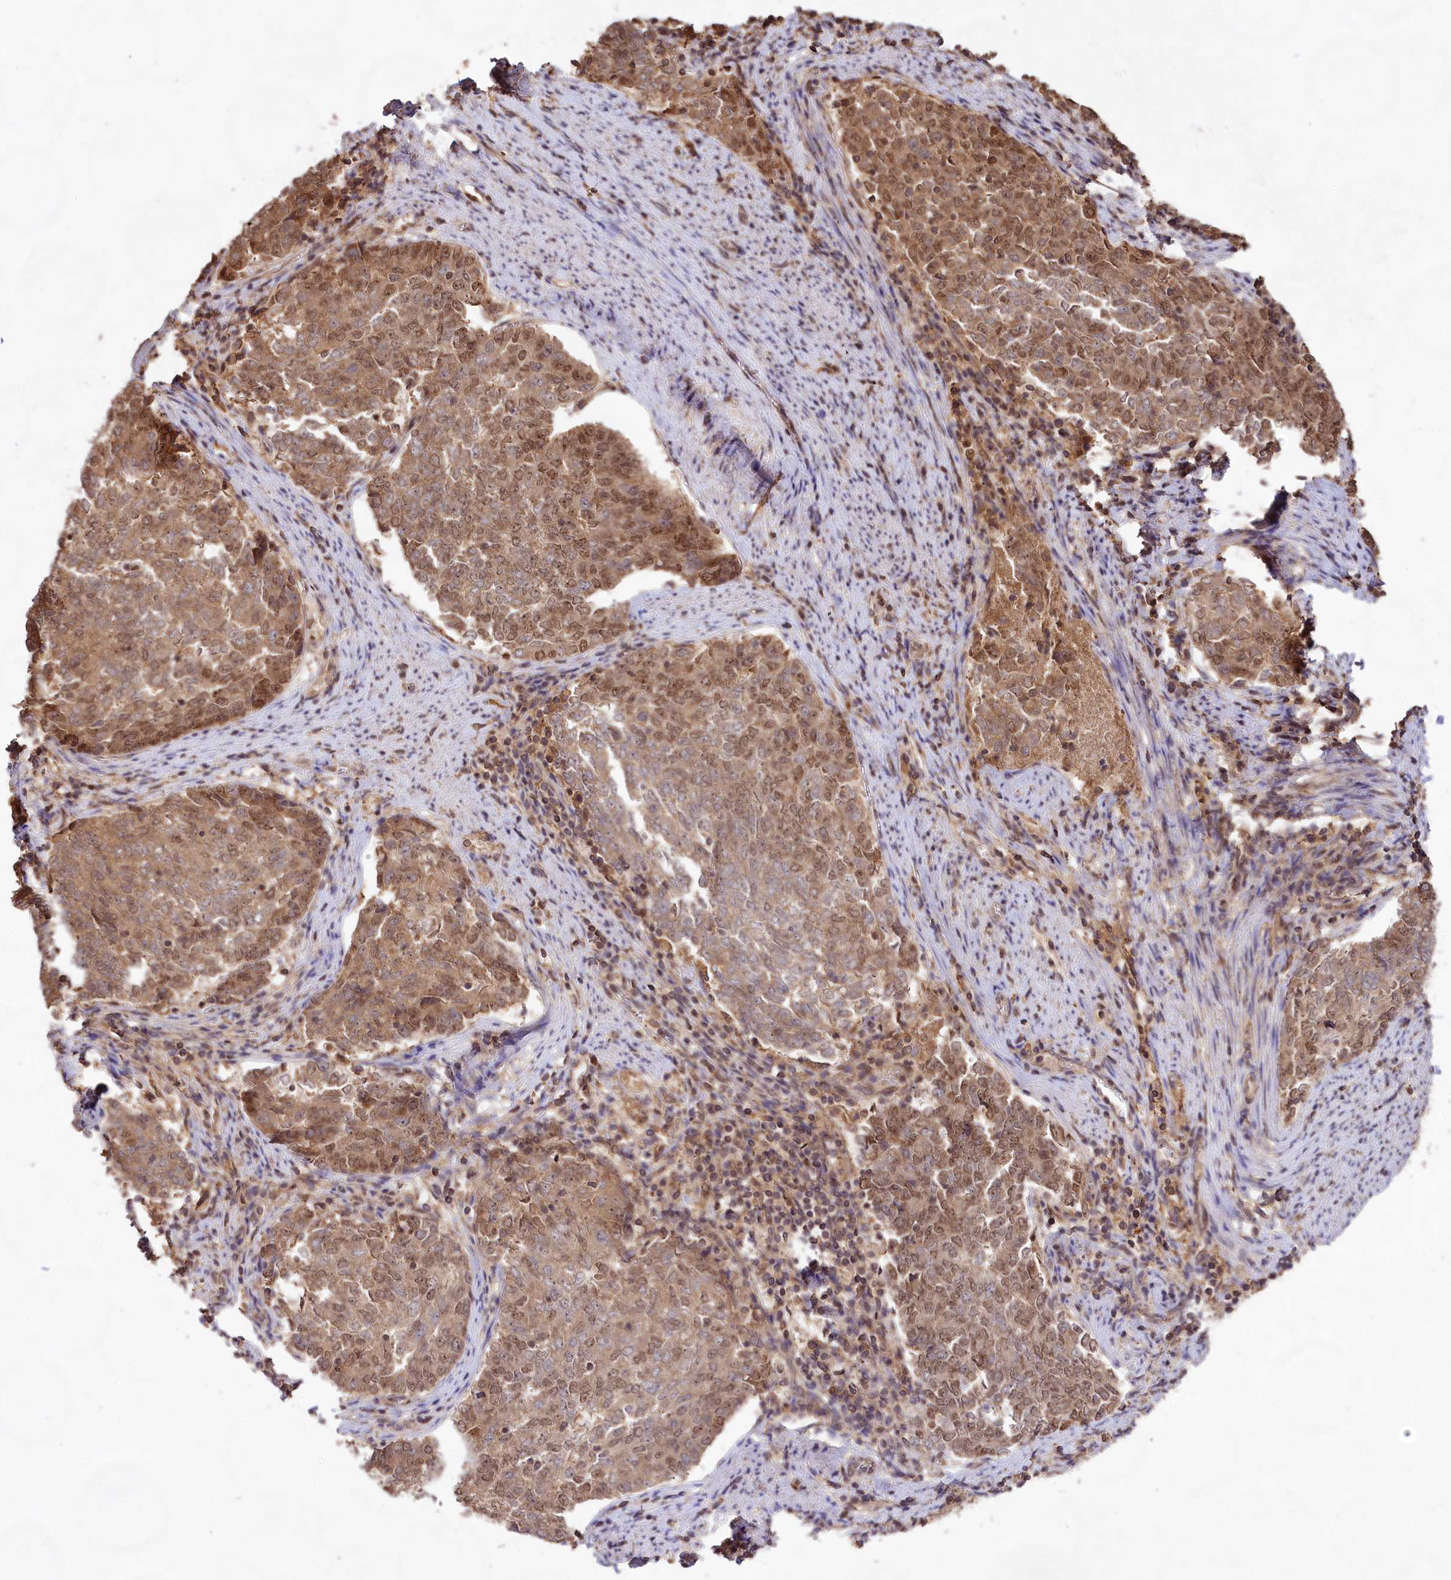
{"staining": {"intensity": "moderate", "quantity": ">75%", "location": "cytoplasmic/membranous,nuclear"}, "tissue": "endometrial cancer", "cell_type": "Tumor cells", "image_type": "cancer", "snomed": [{"axis": "morphology", "description": "Adenocarcinoma, NOS"}, {"axis": "topography", "description": "Endometrium"}], "caption": "An immunohistochemistry (IHC) histopathology image of tumor tissue is shown. Protein staining in brown shows moderate cytoplasmic/membranous and nuclear positivity in adenocarcinoma (endometrial) within tumor cells.", "gene": "RRP8", "patient": {"sex": "female", "age": 80}}